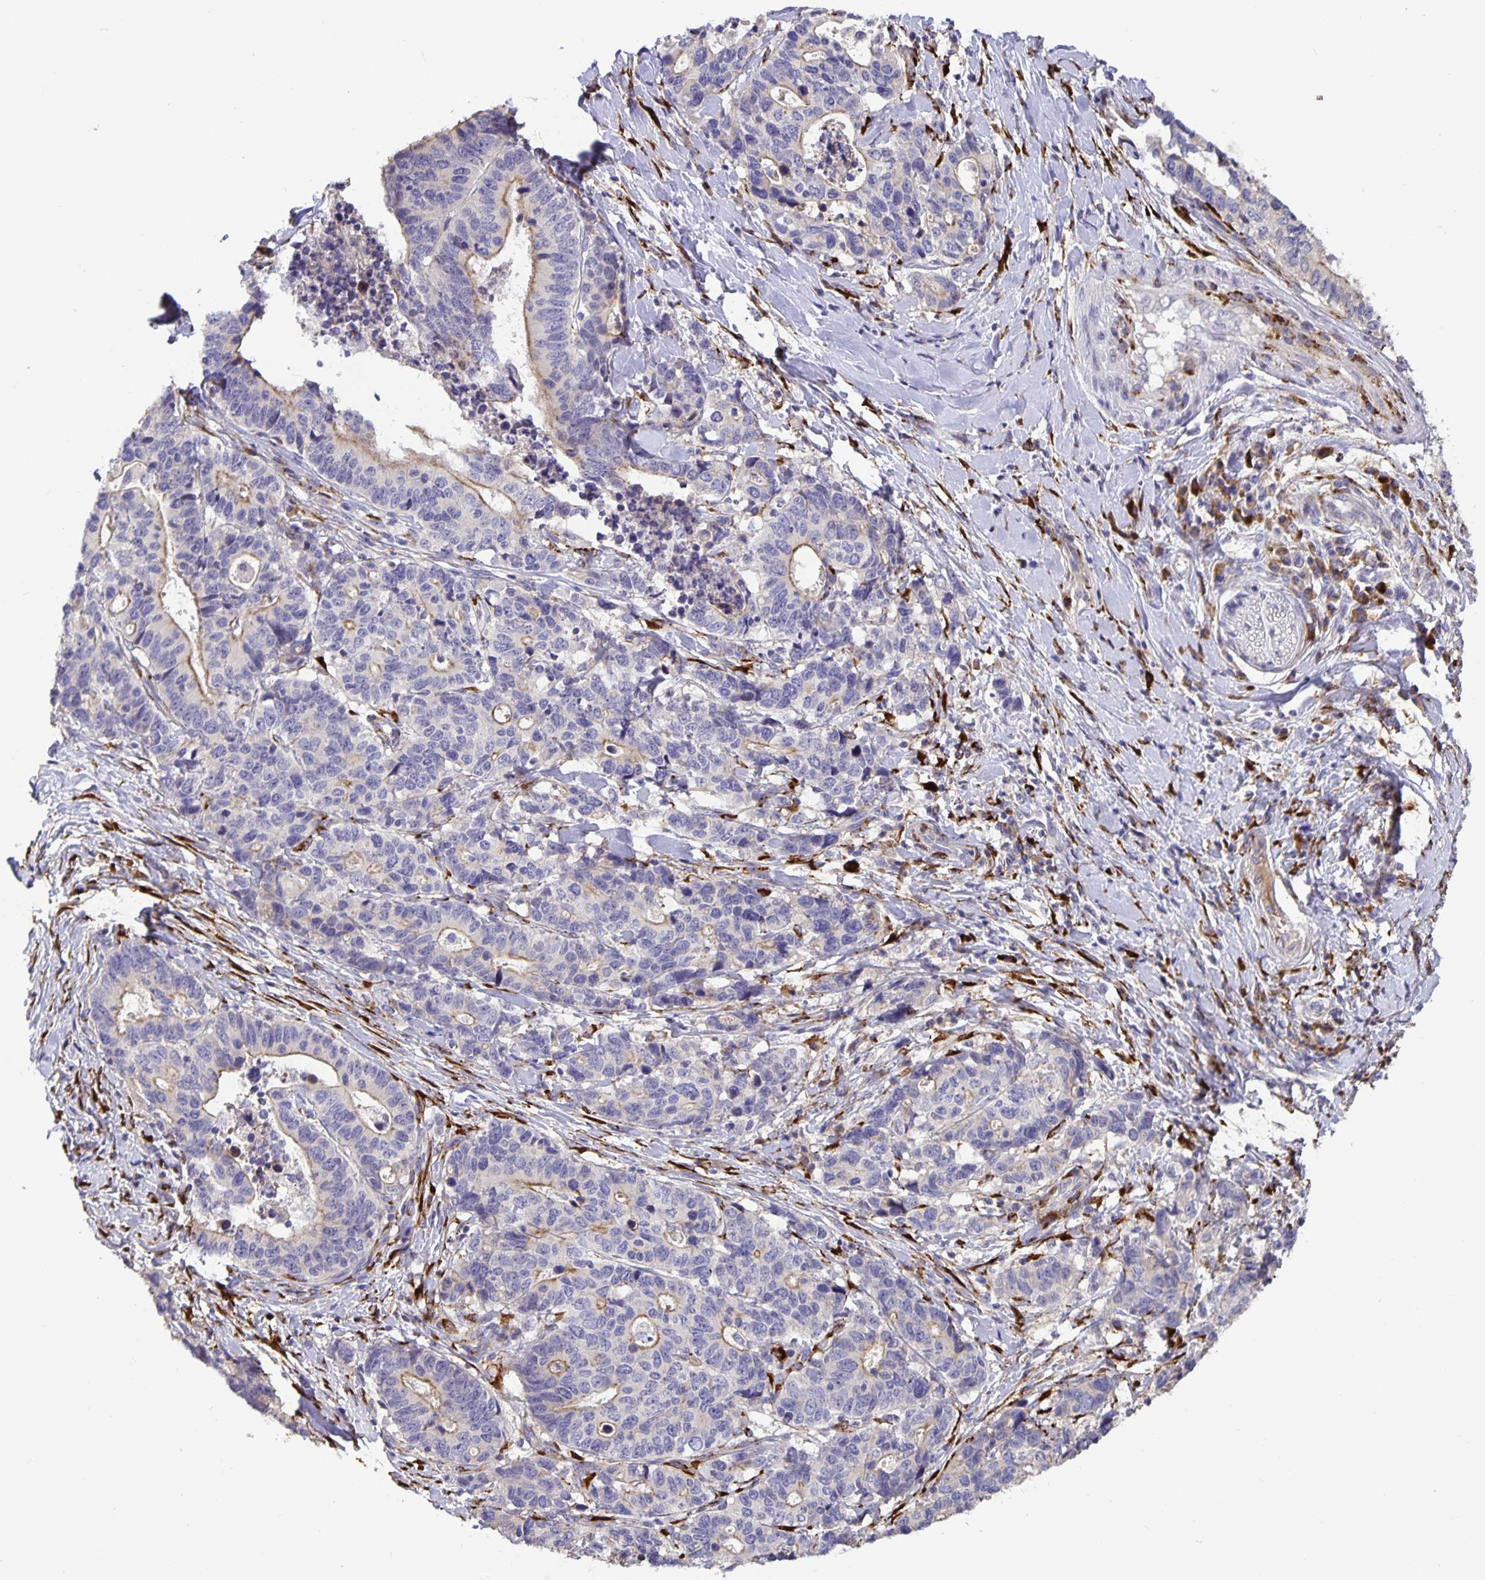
{"staining": {"intensity": "weak", "quantity": "25%-75%", "location": "cytoplasmic/membranous"}, "tissue": "stomach cancer", "cell_type": "Tumor cells", "image_type": "cancer", "snomed": [{"axis": "morphology", "description": "Adenocarcinoma, NOS"}, {"axis": "topography", "description": "Stomach, upper"}], "caption": "Weak cytoplasmic/membranous protein expression is present in about 25%-75% of tumor cells in adenocarcinoma (stomach). The staining was performed using DAB (3,3'-diaminobenzidine), with brown indicating positive protein expression. Nuclei are stained blue with hematoxylin.", "gene": "EML6", "patient": {"sex": "female", "age": 67}}